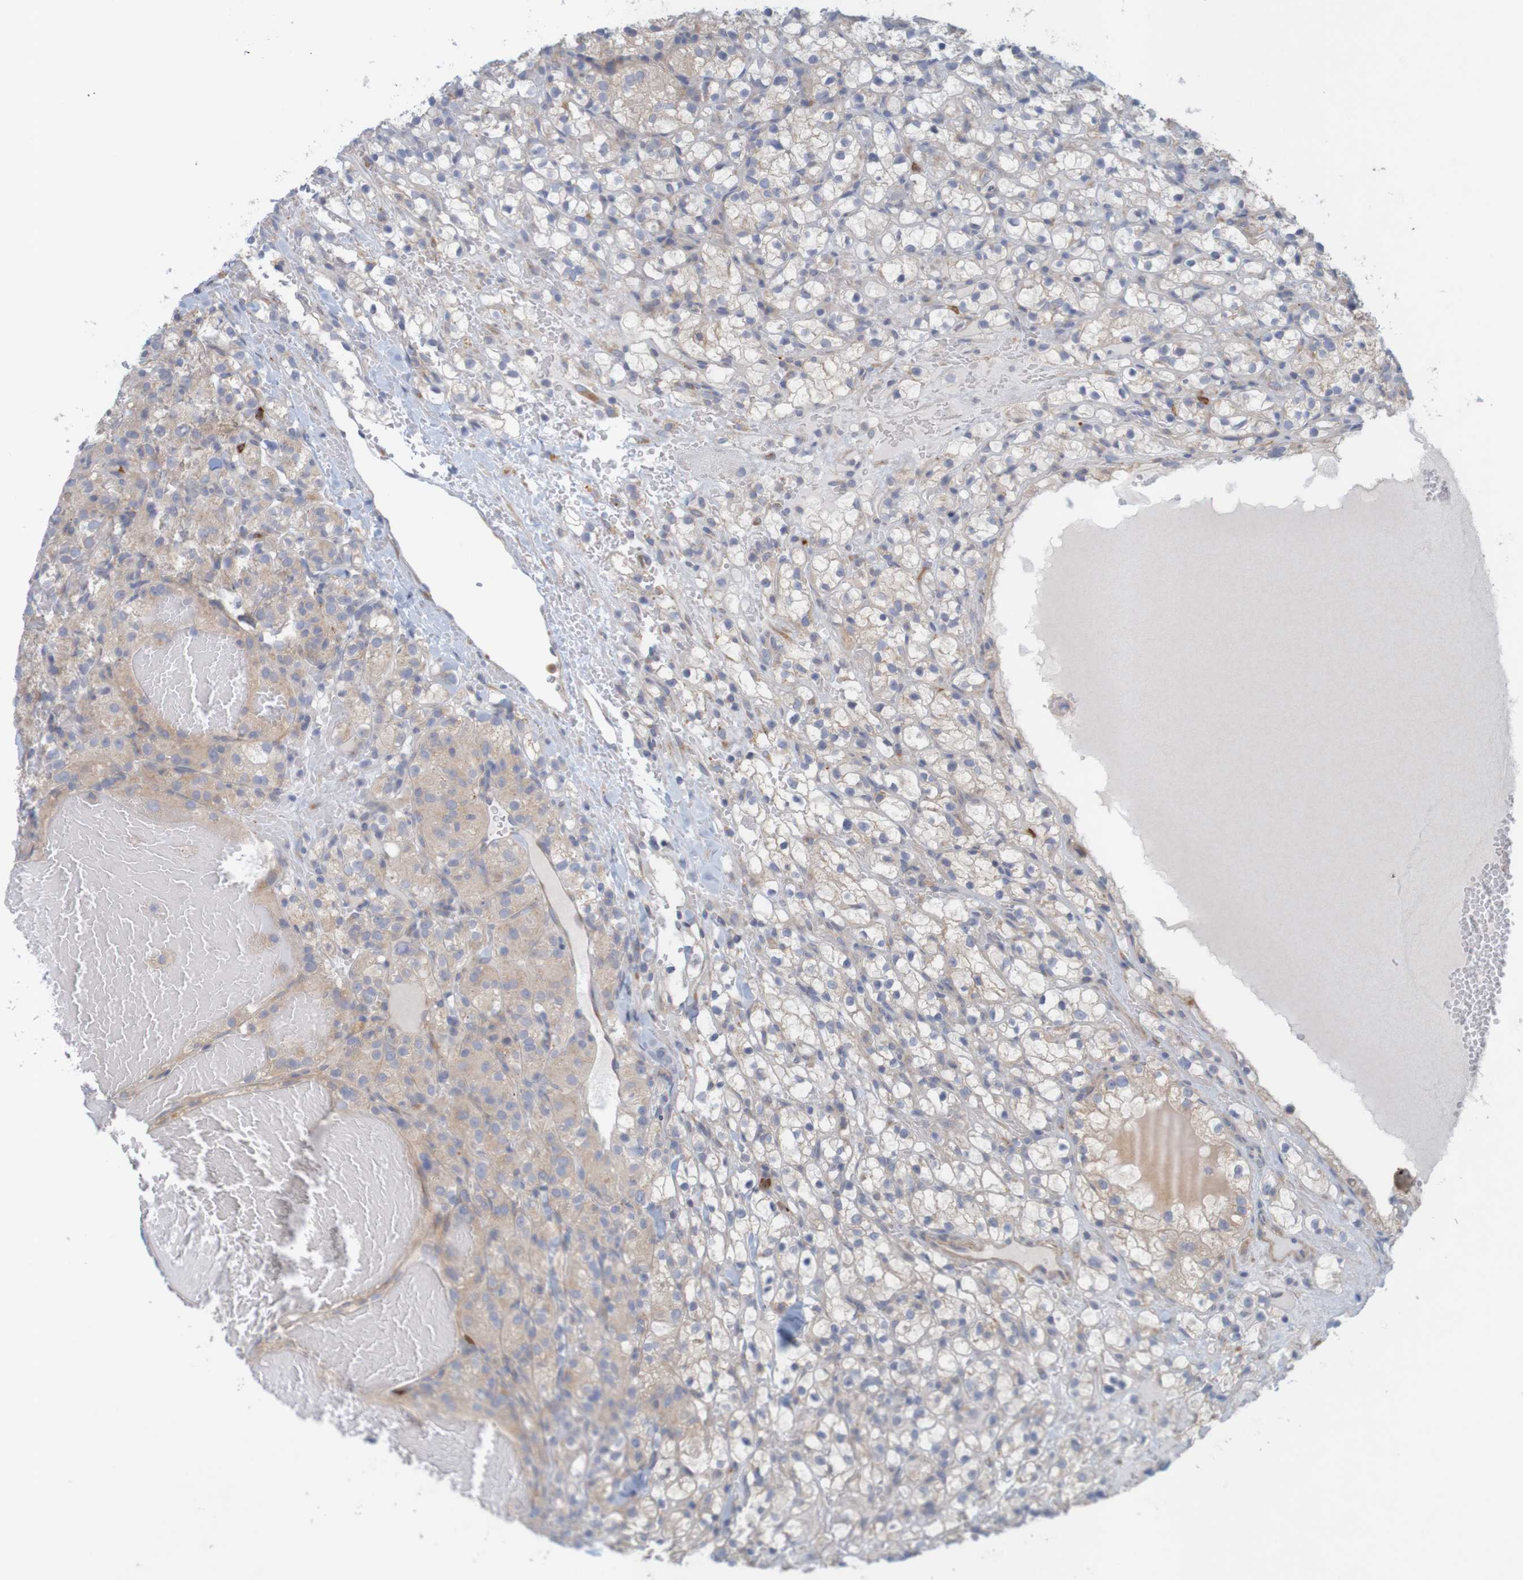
{"staining": {"intensity": "weak", "quantity": "25%-75%", "location": "cytoplasmic/membranous"}, "tissue": "renal cancer", "cell_type": "Tumor cells", "image_type": "cancer", "snomed": [{"axis": "morphology", "description": "Adenocarcinoma, NOS"}, {"axis": "topography", "description": "Kidney"}], "caption": "A low amount of weak cytoplasmic/membranous staining is appreciated in about 25%-75% of tumor cells in renal cancer (adenocarcinoma) tissue.", "gene": "KRT23", "patient": {"sex": "male", "age": 61}}